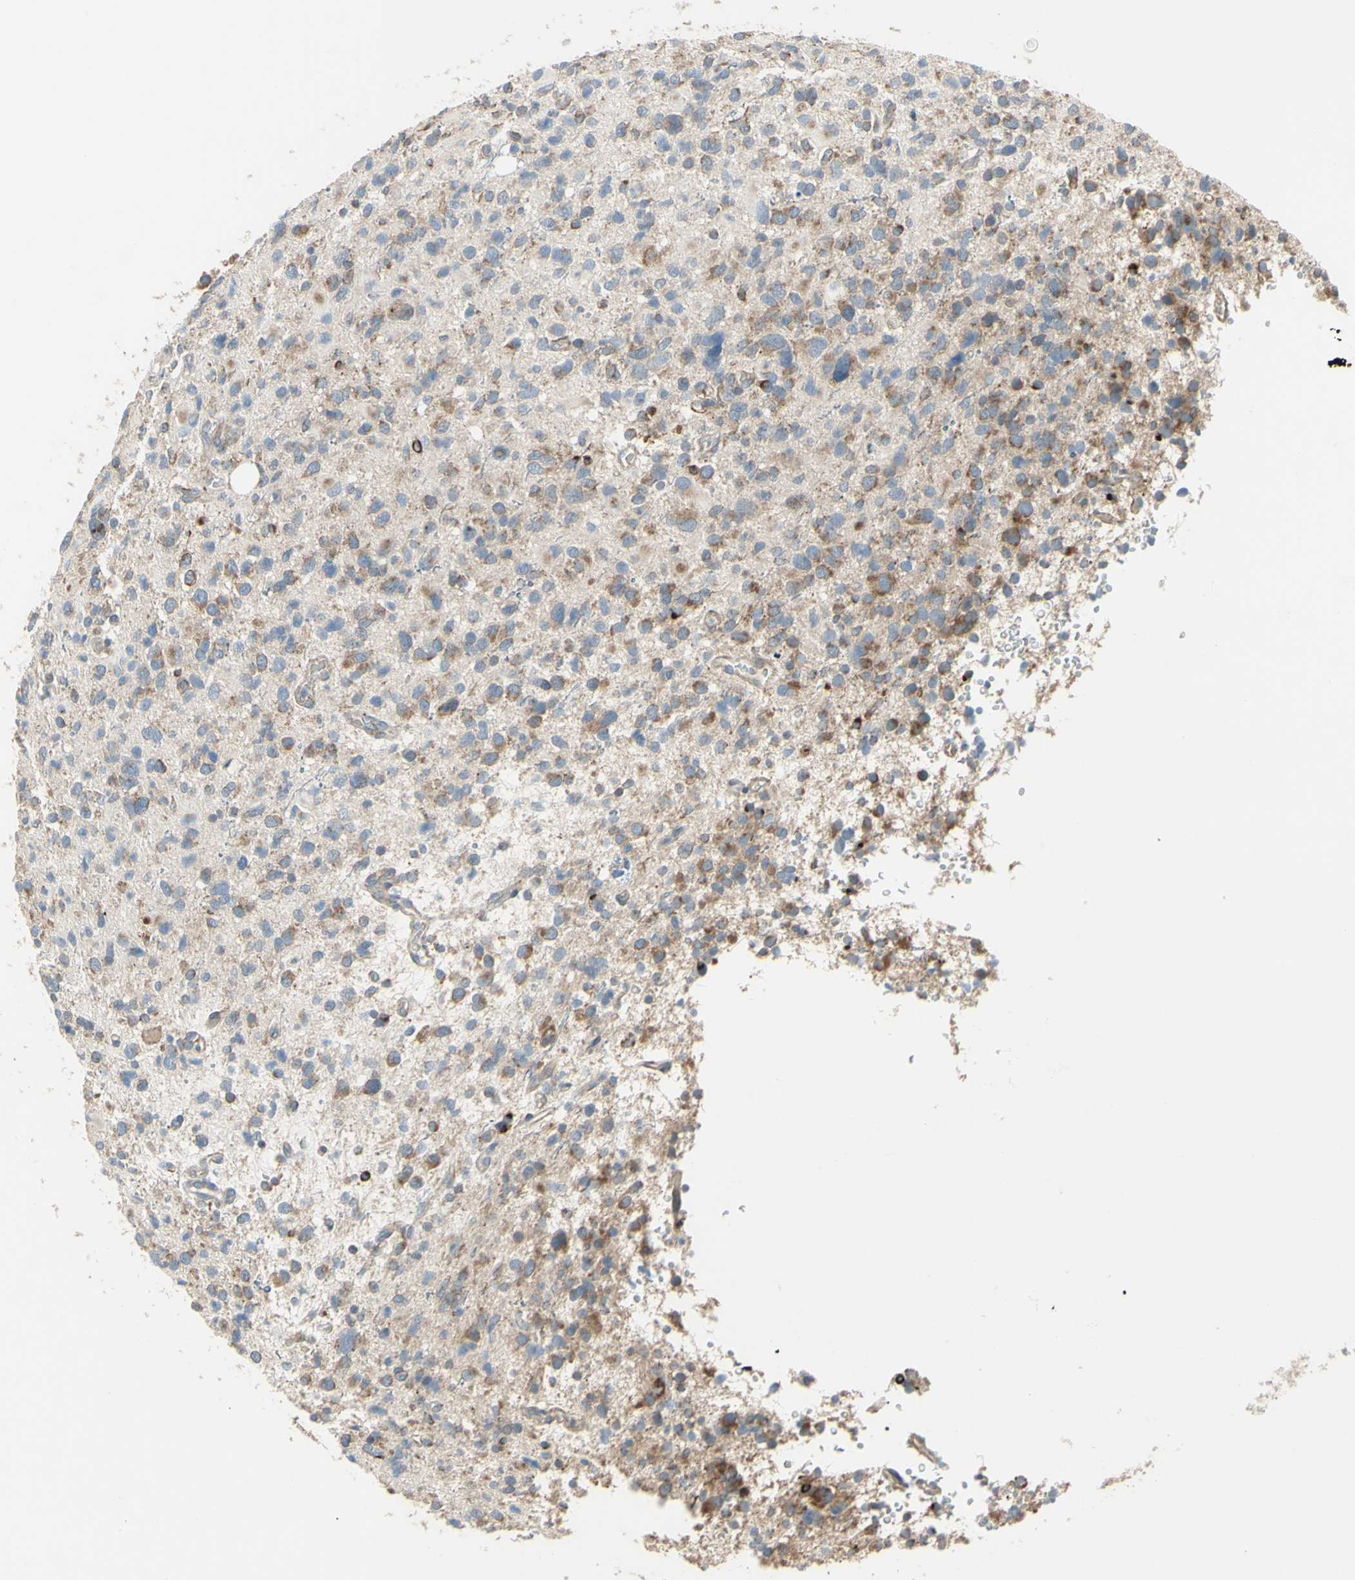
{"staining": {"intensity": "weak", "quantity": "25%-75%", "location": "cytoplasmic/membranous"}, "tissue": "glioma", "cell_type": "Tumor cells", "image_type": "cancer", "snomed": [{"axis": "morphology", "description": "Glioma, malignant, High grade"}, {"axis": "topography", "description": "Brain"}], "caption": "An image of human glioma stained for a protein shows weak cytoplasmic/membranous brown staining in tumor cells.", "gene": "FAM171B", "patient": {"sex": "male", "age": 48}}